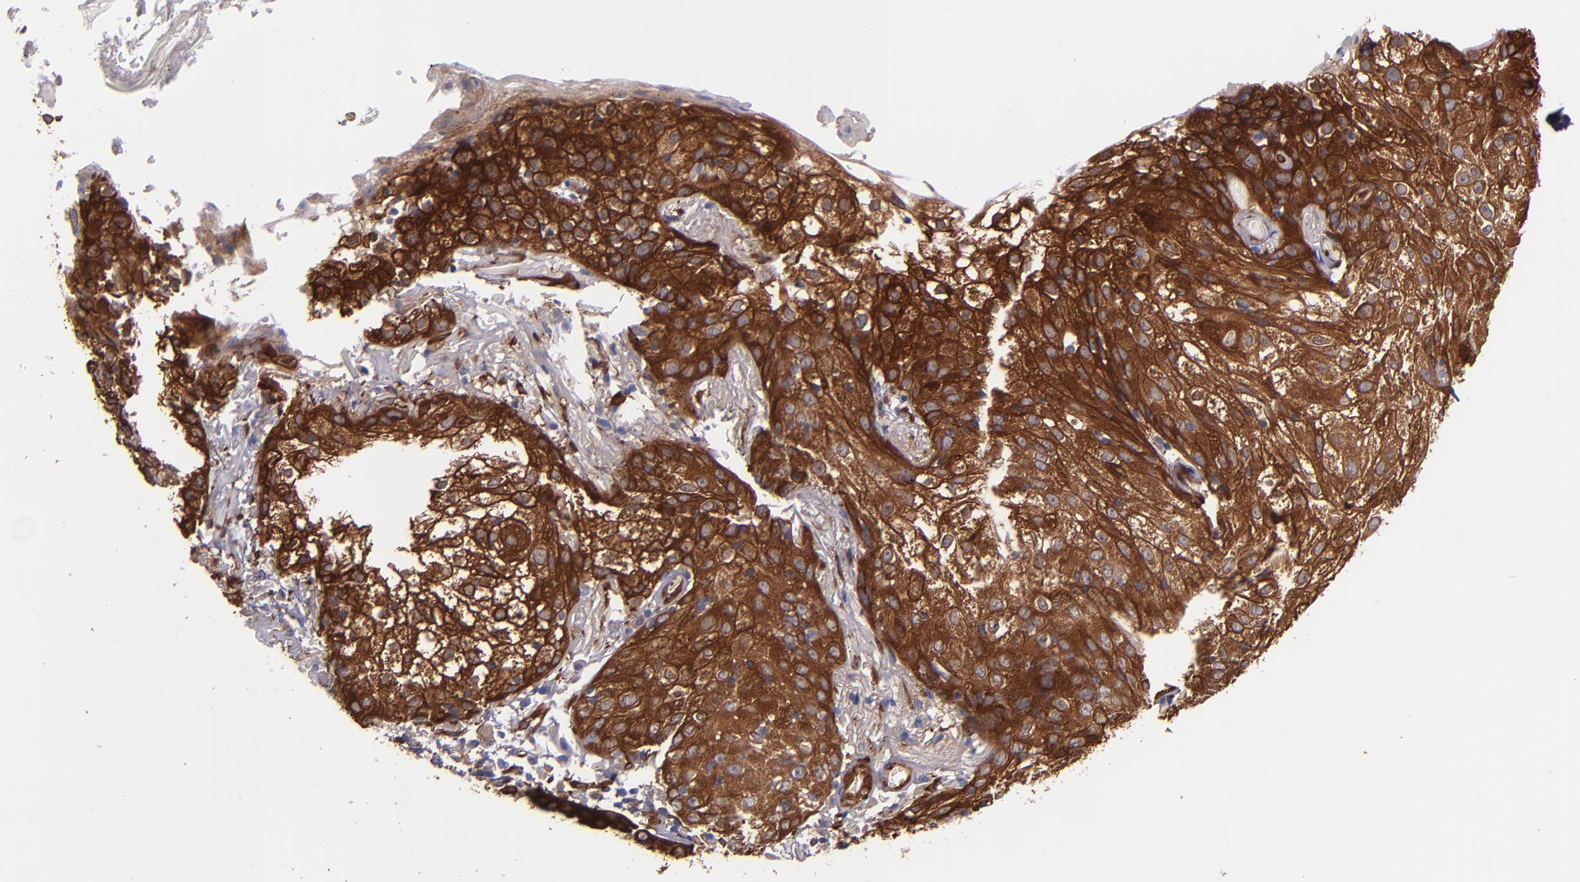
{"staining": {"intensity": "strong", "quantity": ">75%", "location": "cytoplasmic/membranous"}, "tissue": "skin cancer", "cell_type": "Tumor cells", "image_type": "cancer", "snomed": [{"axis": "morphology", "description": "Squamous cell carcinoma, NOS"}, {"axis": "topography", "description": "Skin"}], "caption": "A high amount of strong cytoplasmic/membranous positivity is seen in about >75% of tumor cells in squamous cell carcinoma (skin) tissue.", "gene": "VCL", "patient": {"sex": "male", "age": 65}}